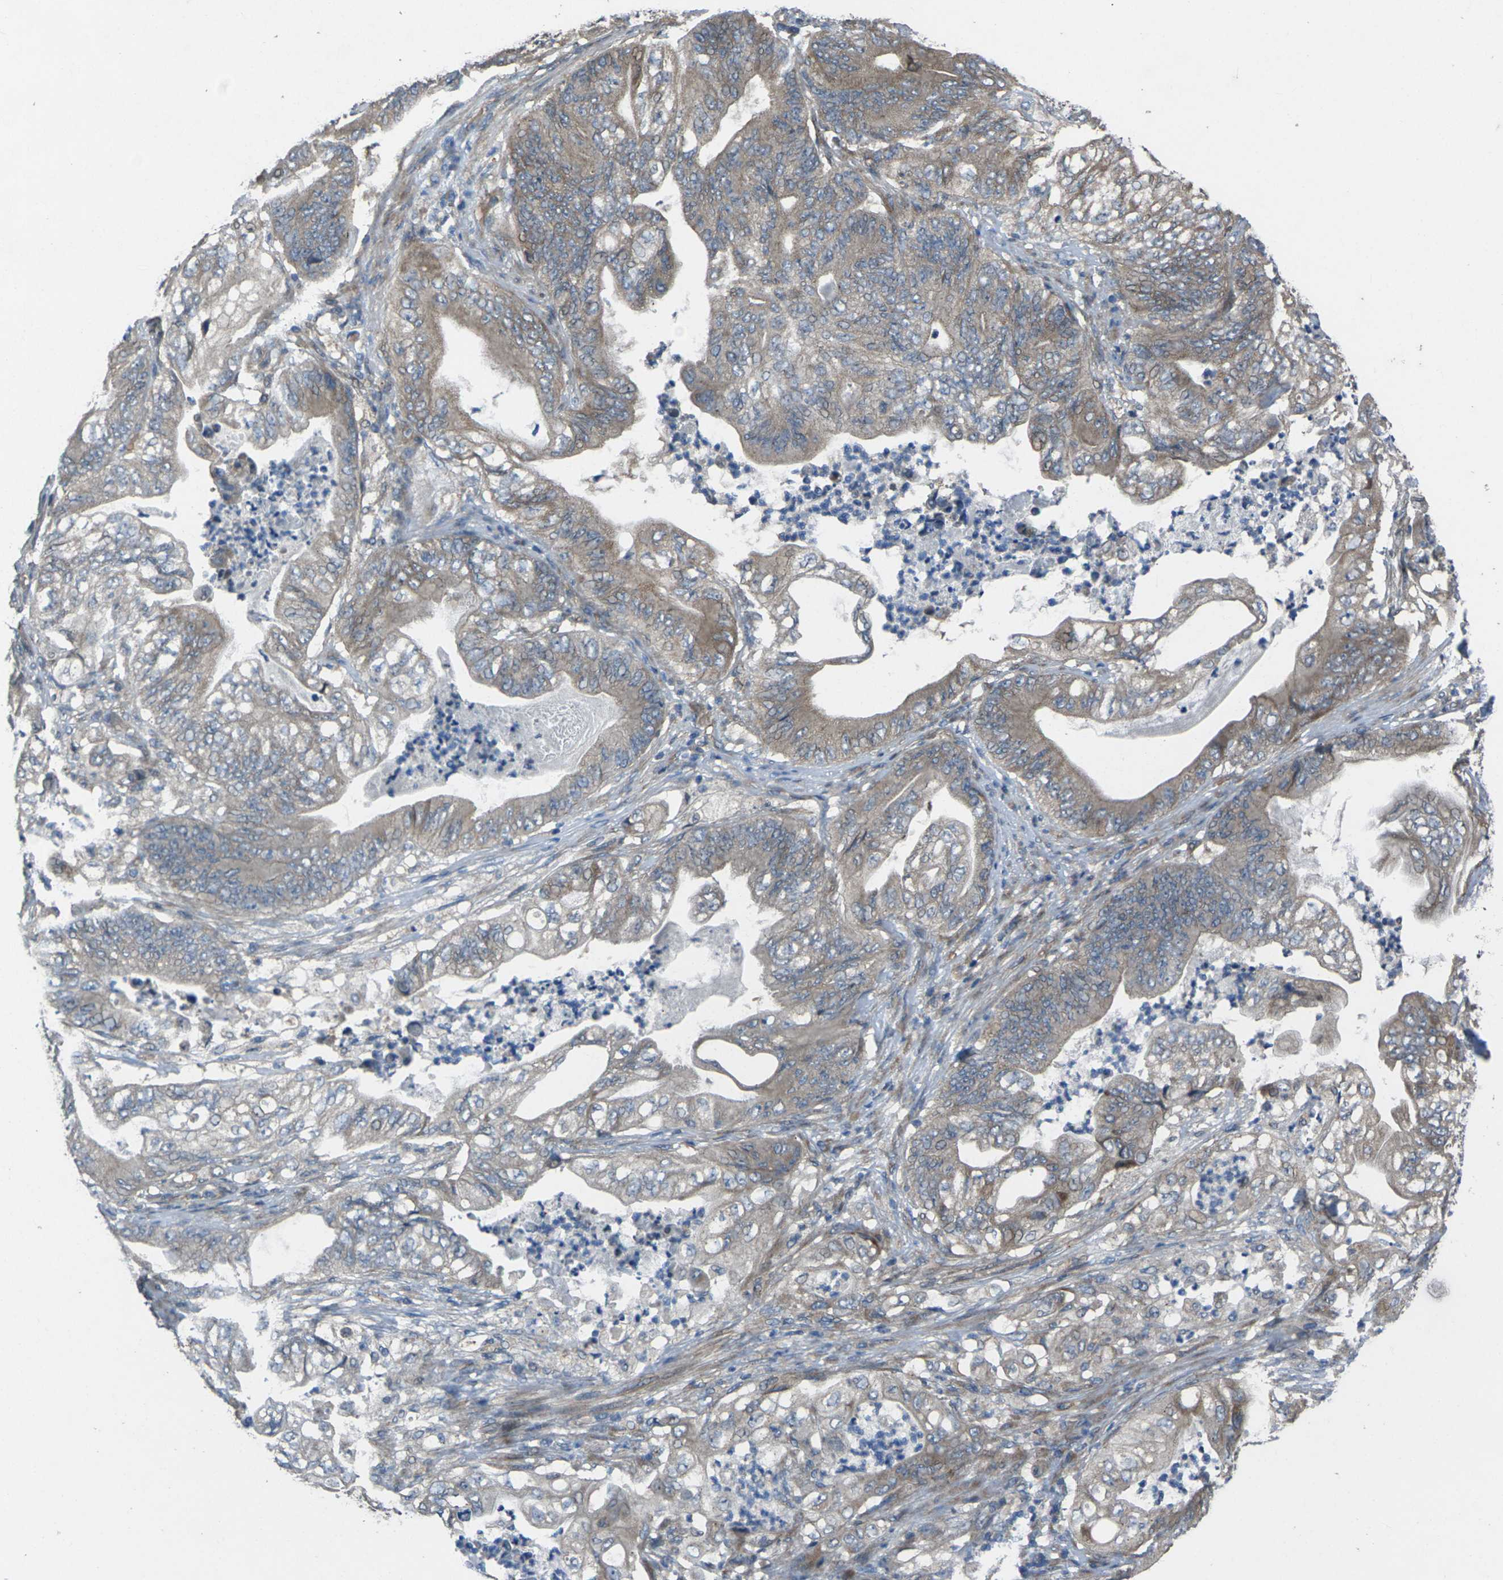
{"staining": {"intensity": "moderate", "quantity": ">75%", "location": "cytoplasmic/membranous"}, "tissue": "stomach cancer", "cell_type": "Tumor cells", "image_type": "cancer", "snomed": [{"axis": "morphology", "description": "Adenocarcinoma, NOS"}, {"axis": "topography", "description": "Stomach"}], "caption": "There is medium levels of moderate cytoplasmic/membranous positivity in tumor cells of stomach adenocarcinoma, as demonstrated by immunohistochemical staining (brown color).", "gene": "EDNRA", "patient": {"sex": "female", "age": 73}}